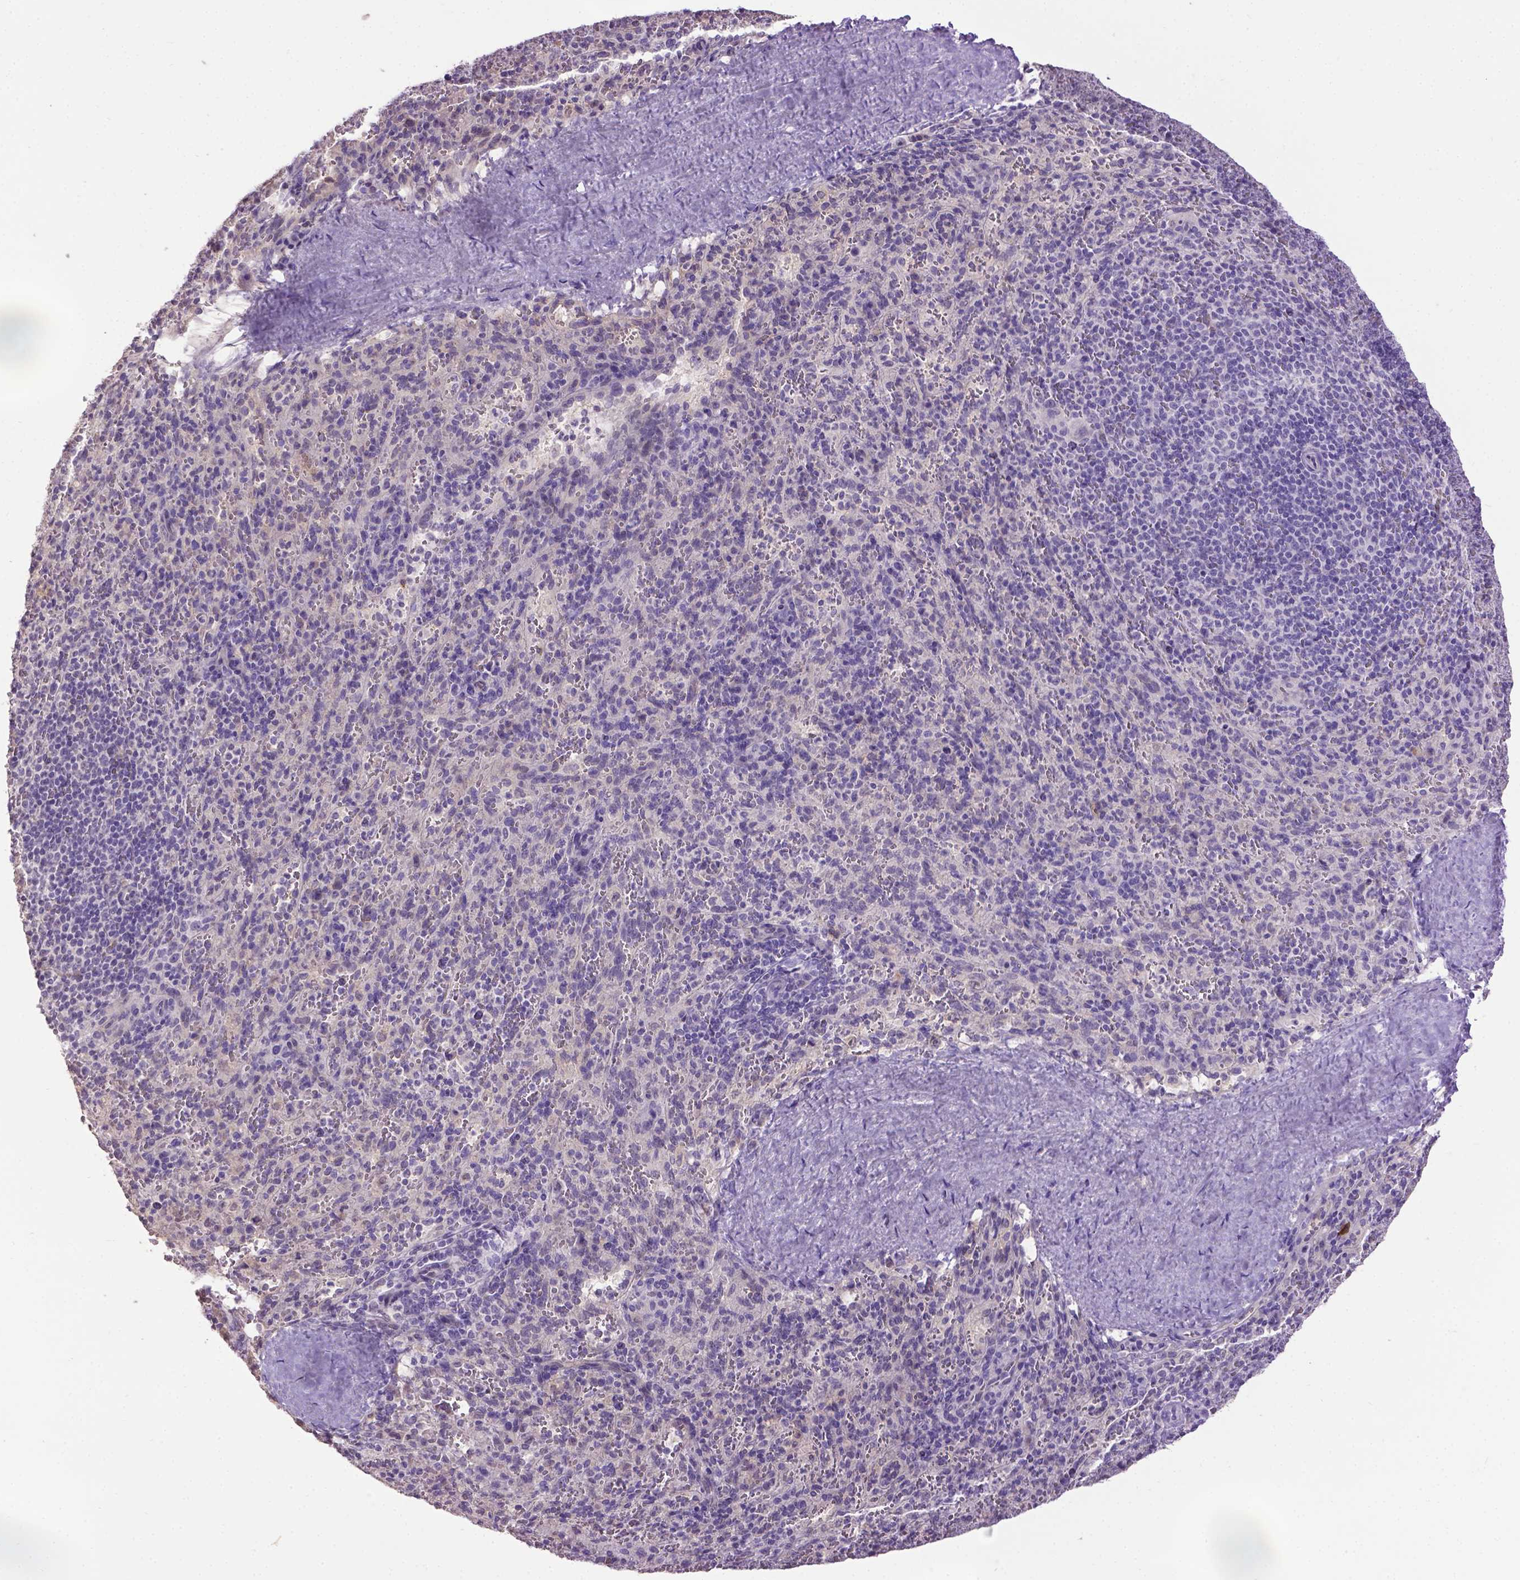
{"staining": {"intensity": "negative", "quantity": "none", "location": "none"}, "tissue": "spleen", "cell_type": "Cells in red pulp", "image_type": "normal", "snomed": [{"axis": "morphology", "description": "Normal tissue, NOS"}, {"axis": "topography", "description": "Spleen"}], "caption": "DAB (3,3'-diaminobenzidine) immunohistochemical staining of normal spleen exhibits no significant expression in cells in red pulp. The staining is performed using DAB (3,3'-diaminobenzidine) brown chromogen with nuclei counter-stained in using hematoxylin.", "gene": "CPM", "patient": {"sex": "male", "age": 57}}